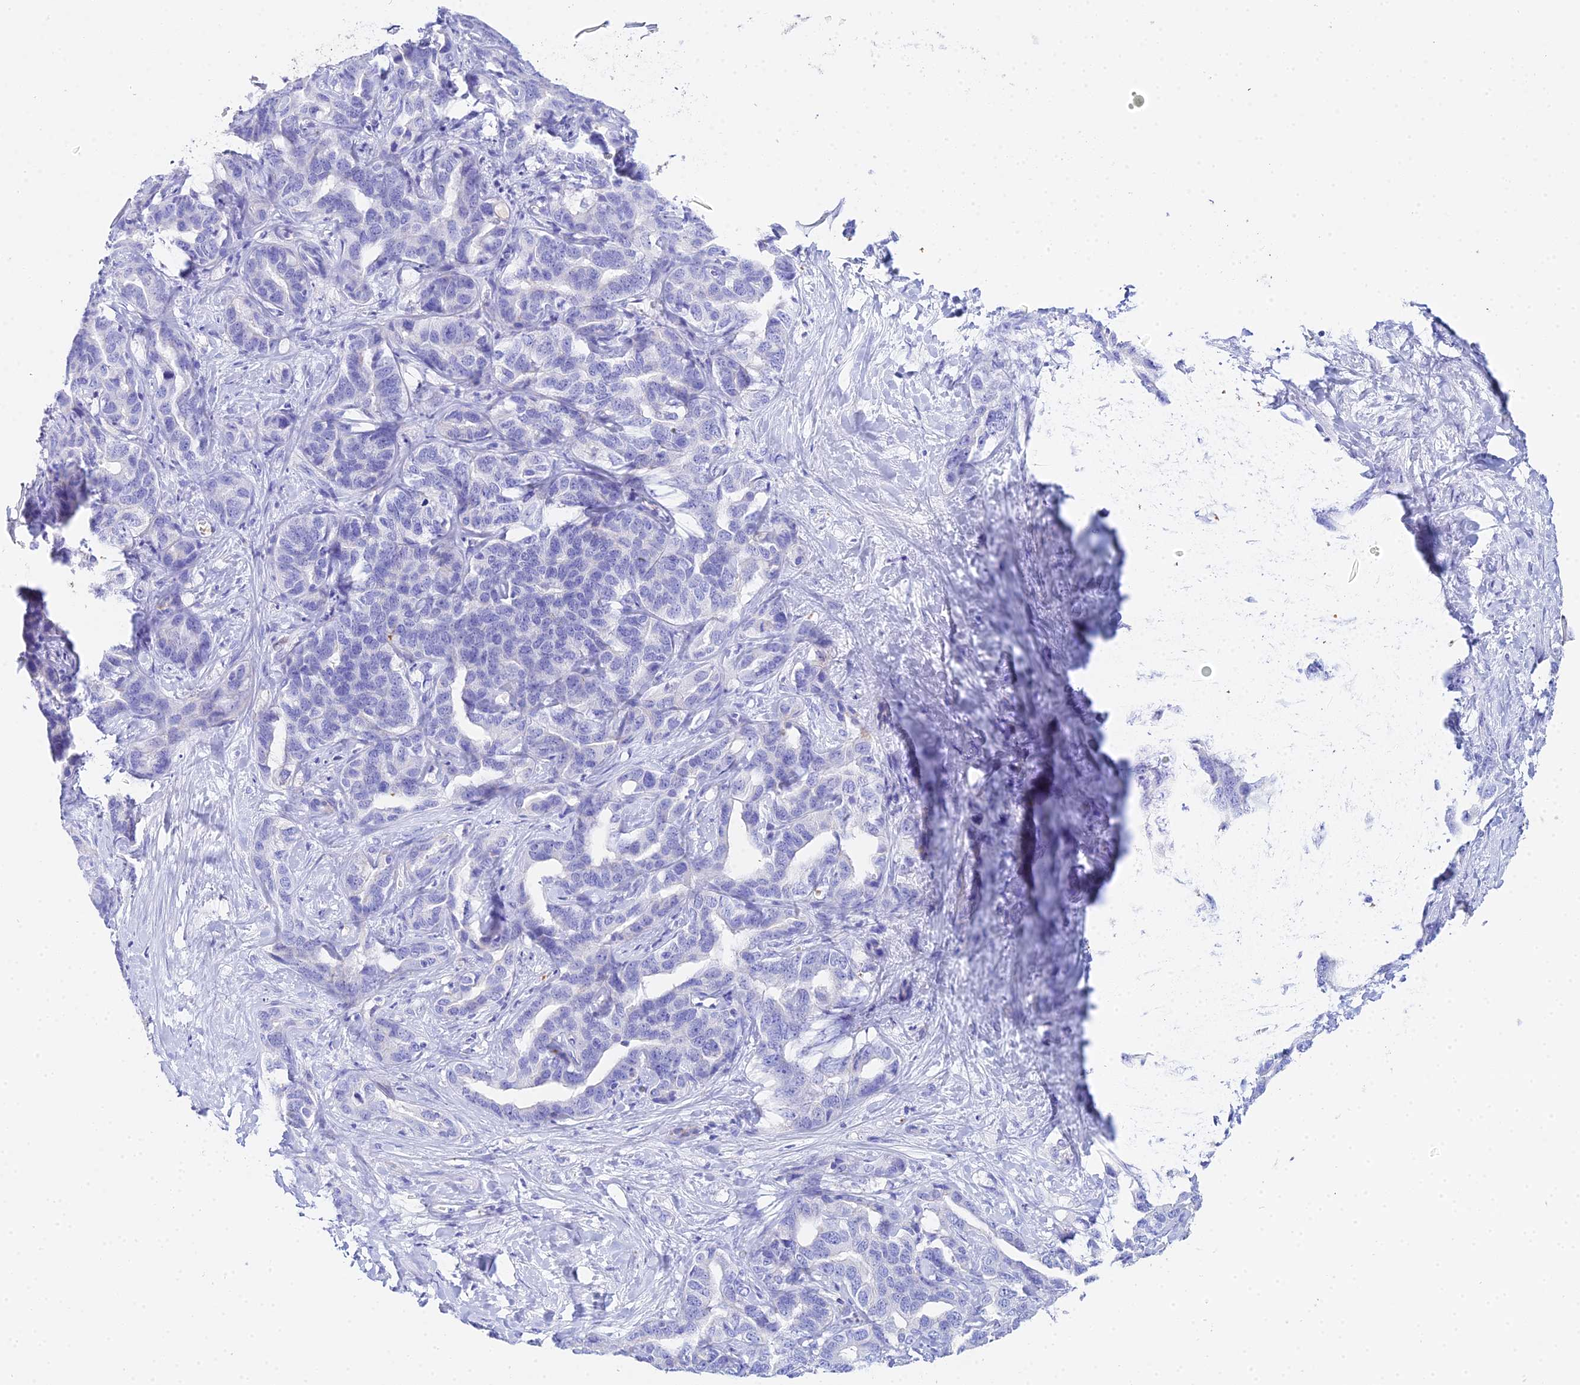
{"staining": {"intensity": "negative", "quantity": "none", "location": "none"}, "tissue": "liver cancer", "cell_type": "Tumor cells", "image_type": "cancer", "snomed": [{"axis": "morphology", "description": "Cholangiocarcinoma"}, {"axis": "topography", "description": "Liver"}], "caption": "Immunohistochemistry micrograph of neoplastic tissue: human liver cholangiocarcinoma stained with DAB reveals no significant protein expression in tumor cells.", "gene": "CELA3A", "patient": {"sex": "male", "age": 59}}